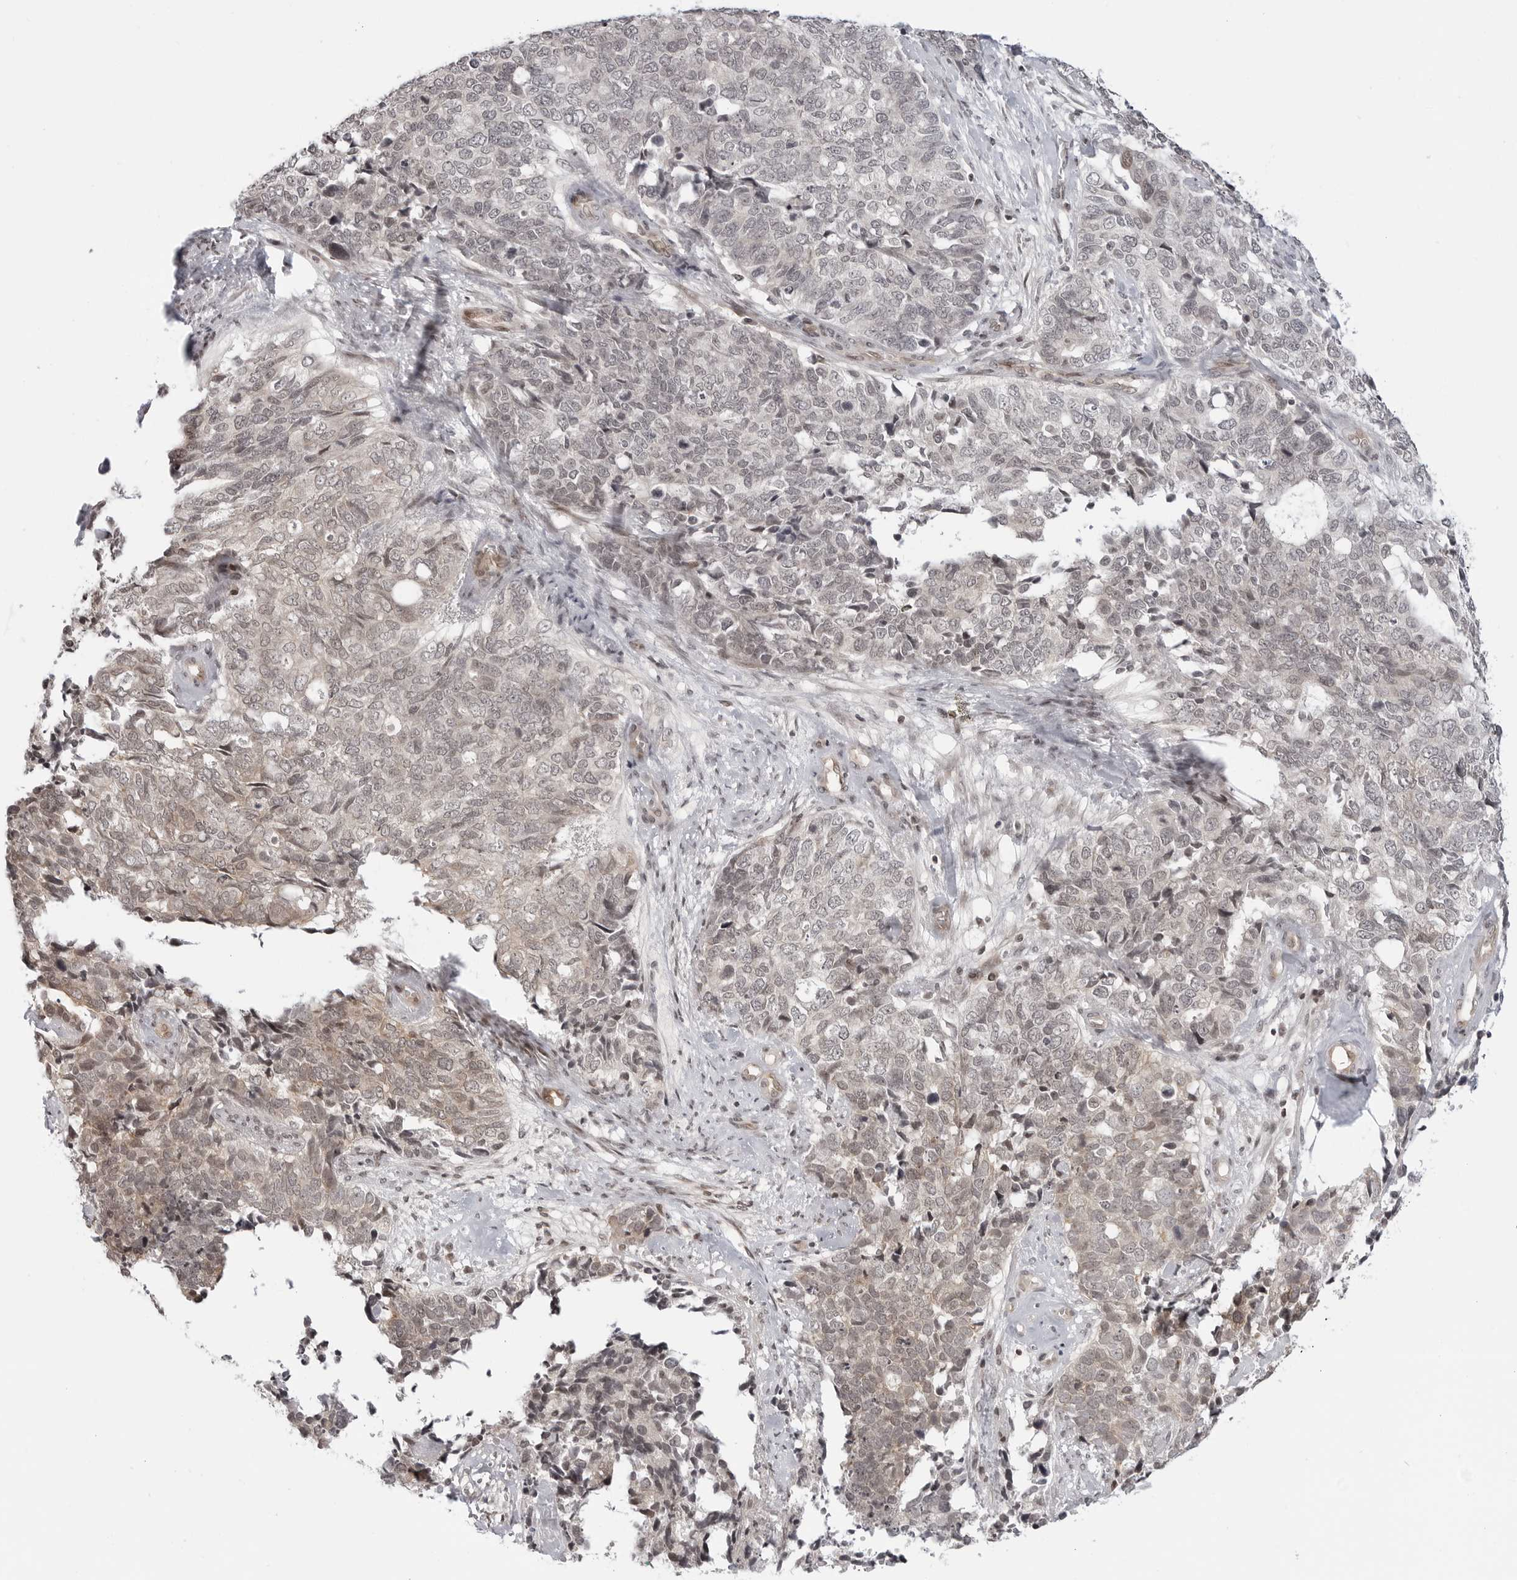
{"staining": {"intensity": "weak", "quantity": "25%-75%", "location": "cytoplasmic/membranous,nuclear"}, "tissue": "cervical cancer", "cell_type": "Tumor cells", "image_type": "cancer", "snomed": [{"axis": "morphology", "description": "Squamous cell carcinoma, NOS"}, {"axis": "topography", "description": "Cervix"}], "caption": "Immunohistochemistry (IHC) of cervical squamous cell carcinoma displays low levels of weak cytoplasmic/membranous and nuclear staining in approximately 25%-75% of tumor cells.", "gene": "C8orf33", "patient": {"sex": "female", "age": 63}}